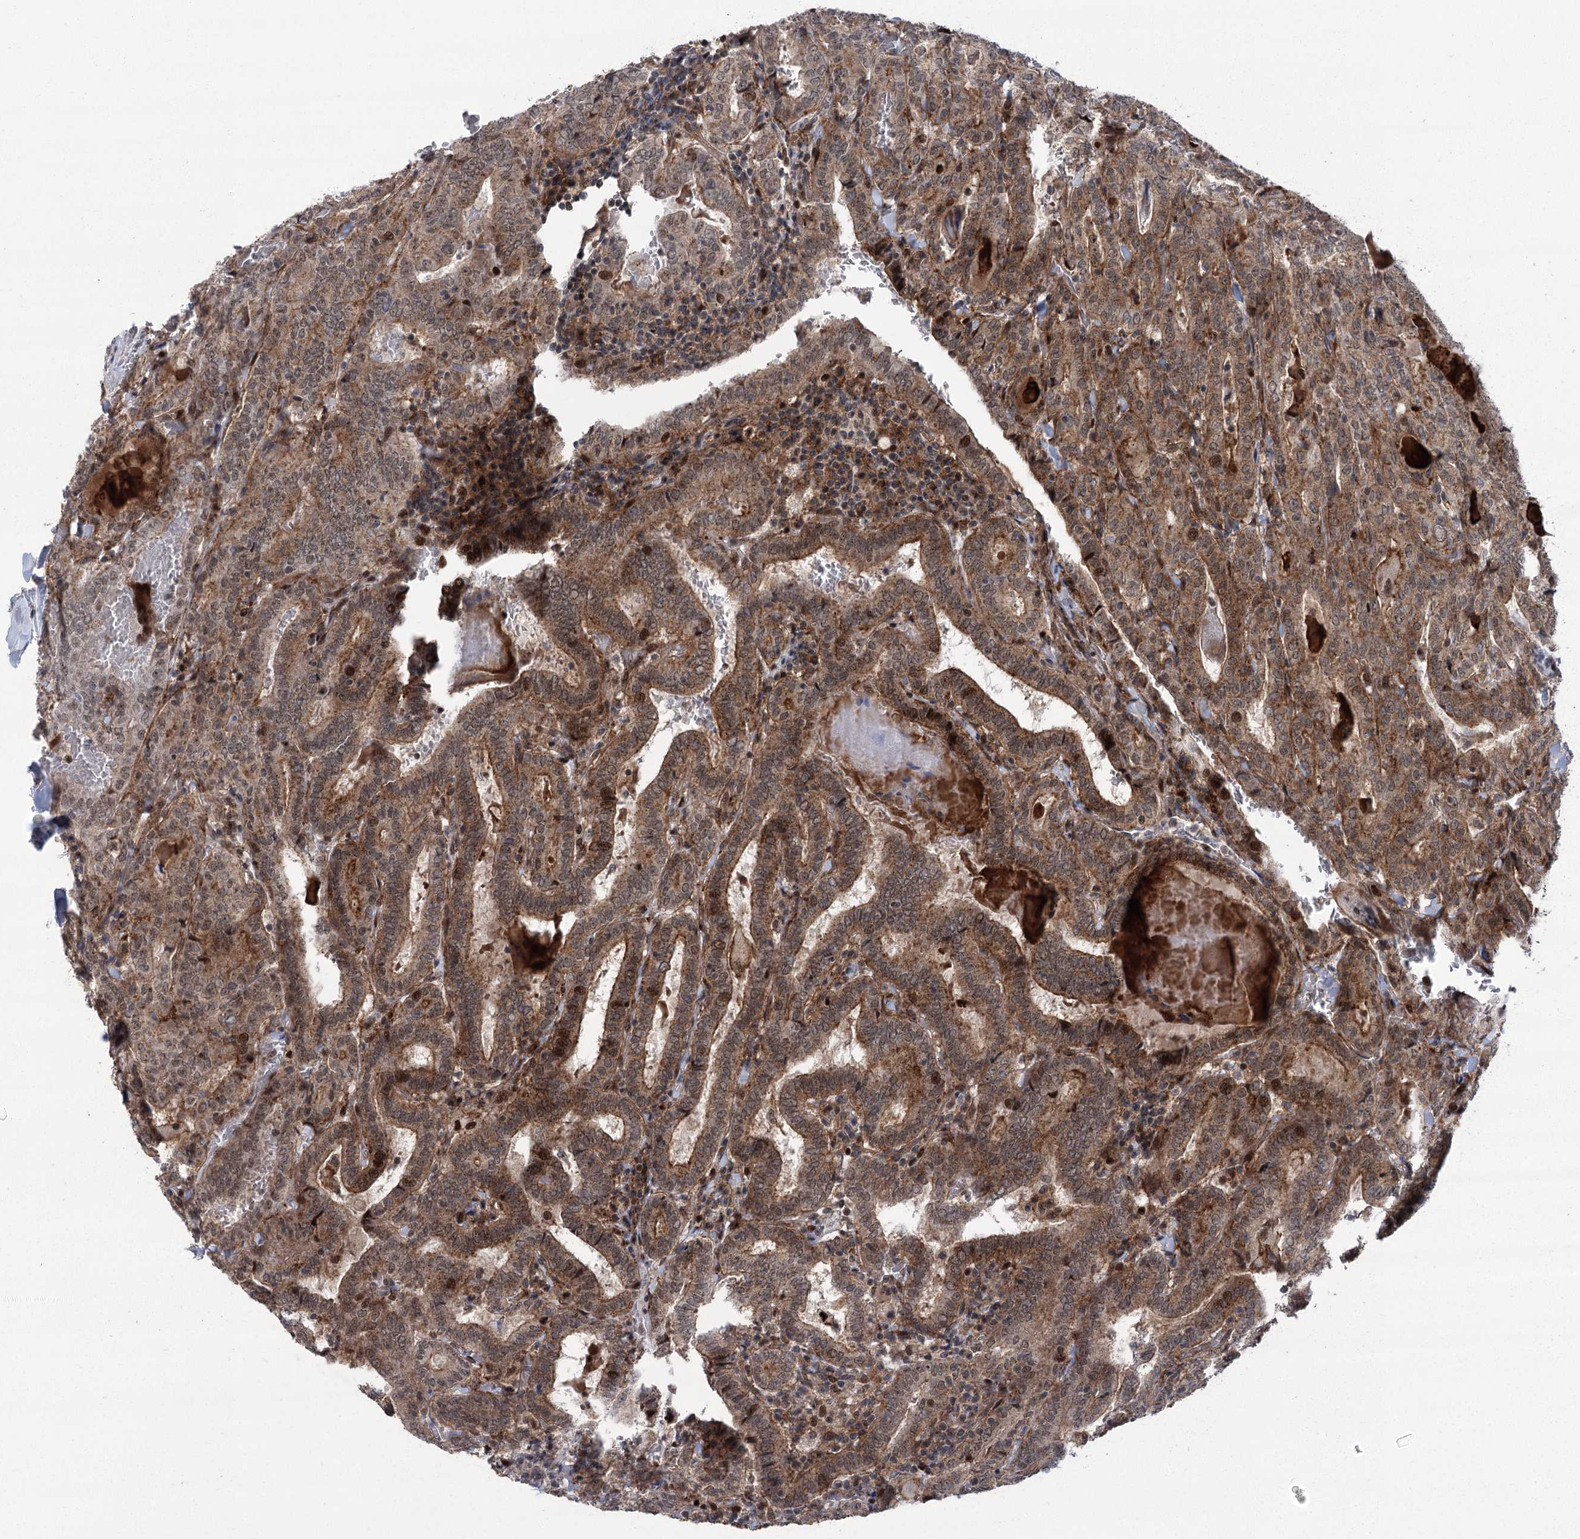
{"staining": {"intensity": "moderate", "quantity": ">75%", "location": "cytoplasmic/membranous"}, "tissue": "thyroid cancer", "cell_type": "Tumor cells", "image_type": "cancer", "snomed": [{"axis": "morphology", "description": "Papillary adenocarcinoma, NOS"}, {"axis": "topography", "description": "Thyroid gland"}], "caption": "A high-resolution photomicrograph shows immunohistochemistry staining of papillary adenocarcinoma (thyroid), which reveals moderate cytoplasmic/membranous expression in about >75% of tumor cells.", "gene": "PARM1", "patient": {"sex": "female", "age": 72}}